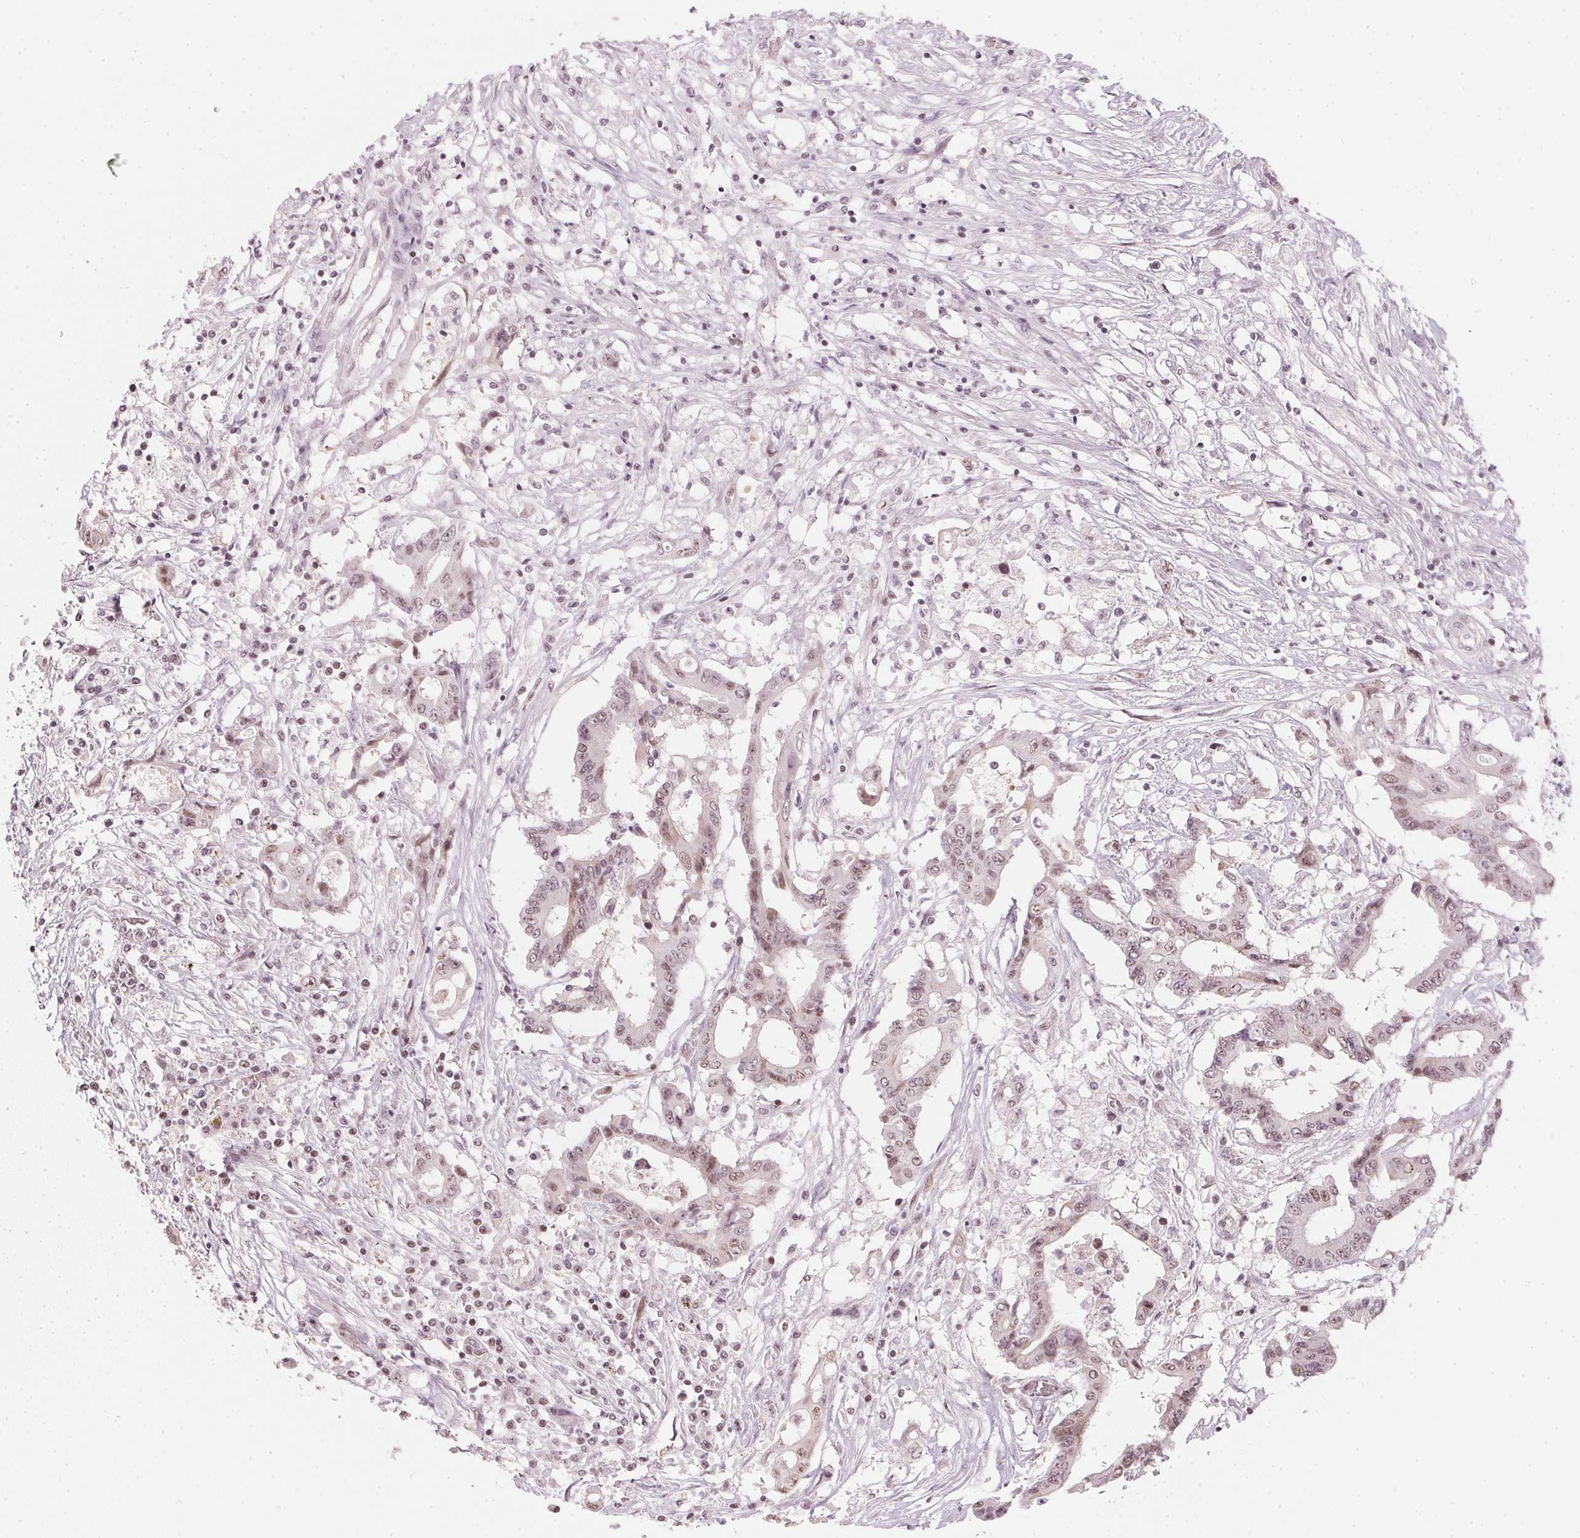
{"staining": {"intensity": "weak", "quantity": ">75%", "location": "nuclear"}, "tissue": "colorectal cancer", "cell_type": "Tumor cells", "image_type": "cancer", "snomed": [{"axis": "morphology", "description": "Adenocarcinoma, NOS"}, {"axis": "topography", "description": "Rectum"}], "caption": "Protein staining by immunohistochemistry (IHC) exhibits weak nuclear staining in approximately >75% of tumor cells in colorectal adenocarcinoma.", "gene": "KAT6A", "patient": {"sex": "male", "age": 54}}